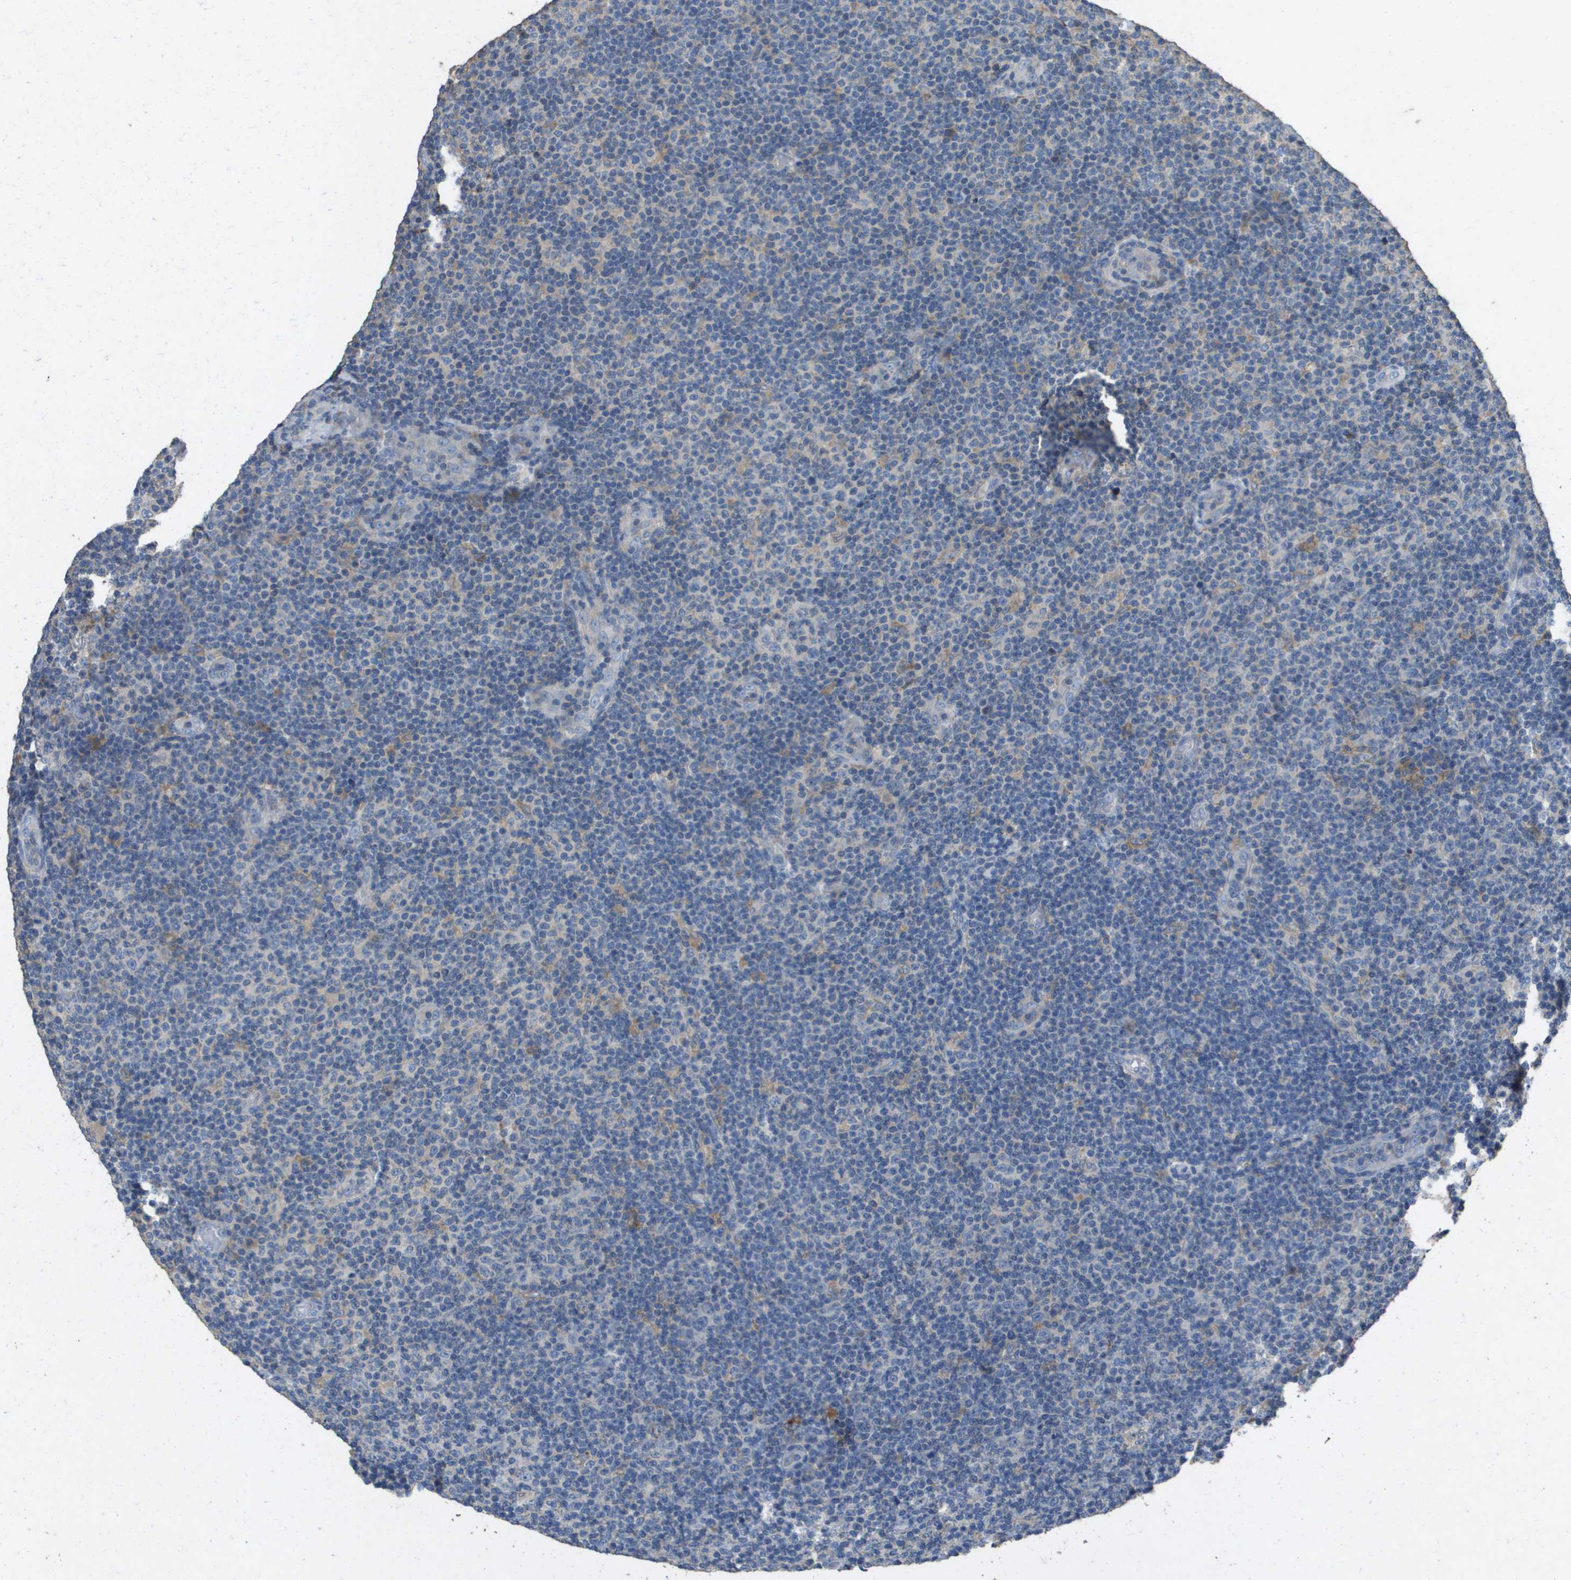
{"staining": {"intensity": "weak", "quantity": "<25%", "location": "cytoplasmic/membranous"}, "tissue": "lymphoma", "cell_type": "Tumor cells", "image_type": "cancer", "snomed": [{"axis": "morphology", "description": "Malignant lymphoma, non-Hodgkin's type, Low grade"}, {"axis": "topography", "description": "Lymph node"}], "caption": "This is an IHC image of low-grade malignant lymphoma, non-Hodgkin's type. There is no expression in tumor cells.", "gene": "CLCA4", "patient": {"sex": "male", "age": 83}}